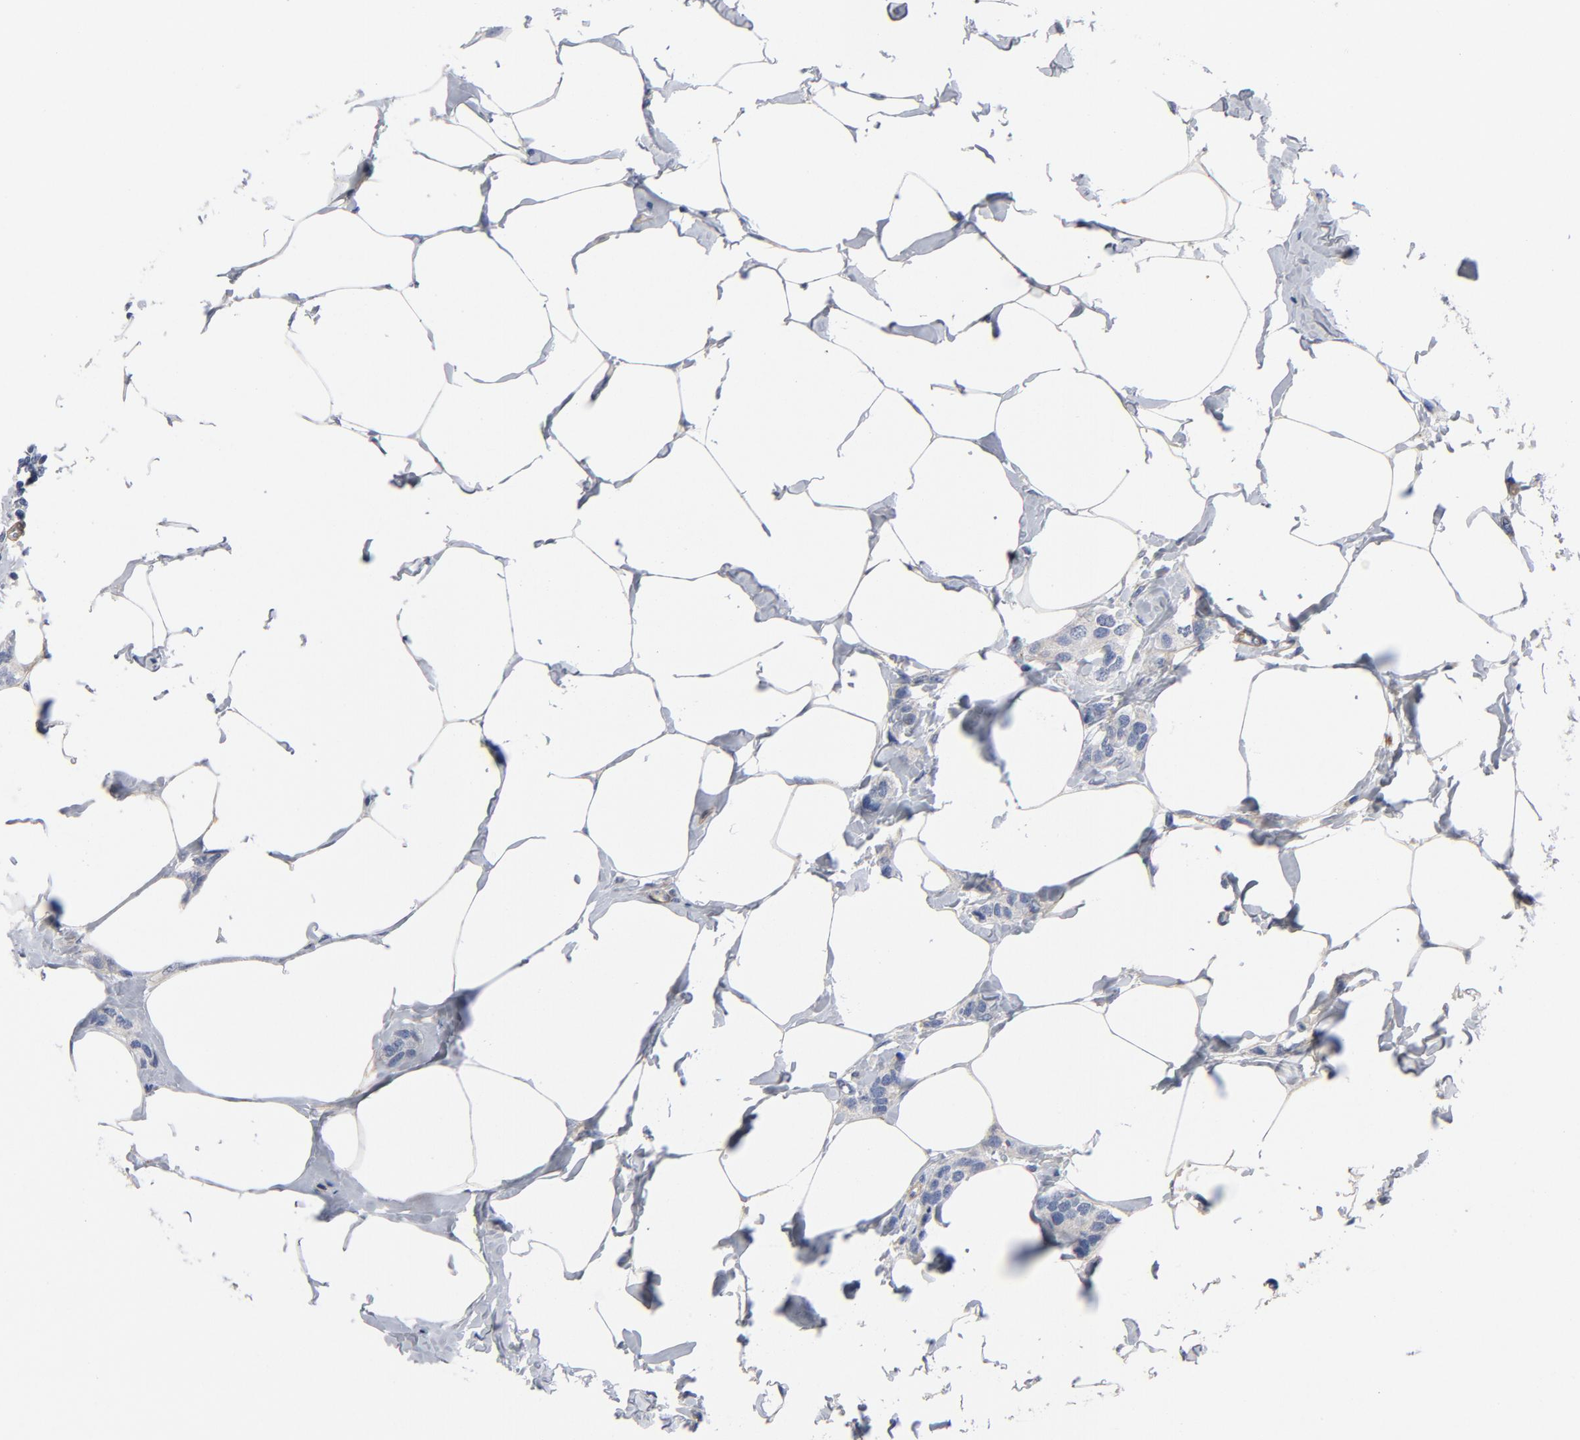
{"staining": {"intensity": "weak", "quantity": "25%-75%", "location": "cytoplasmic/membranous"}, "tissue": "breast cancer", "cell_type": "Tumor cells", "image_type": "cancer", "snomed": [{"axis": "morphology", "description": "Normal tissue, NOS"}, {"axis": "morphology", "description": "Duct carcinoma"}, {"axis": "topography", "description": "Breast"}], "caption": "Breast cancer stained with a protein marker reveals weak staining in tumor cells.", "gene": "LAMC1", "patient": {"sex": "female", "age": 50}}